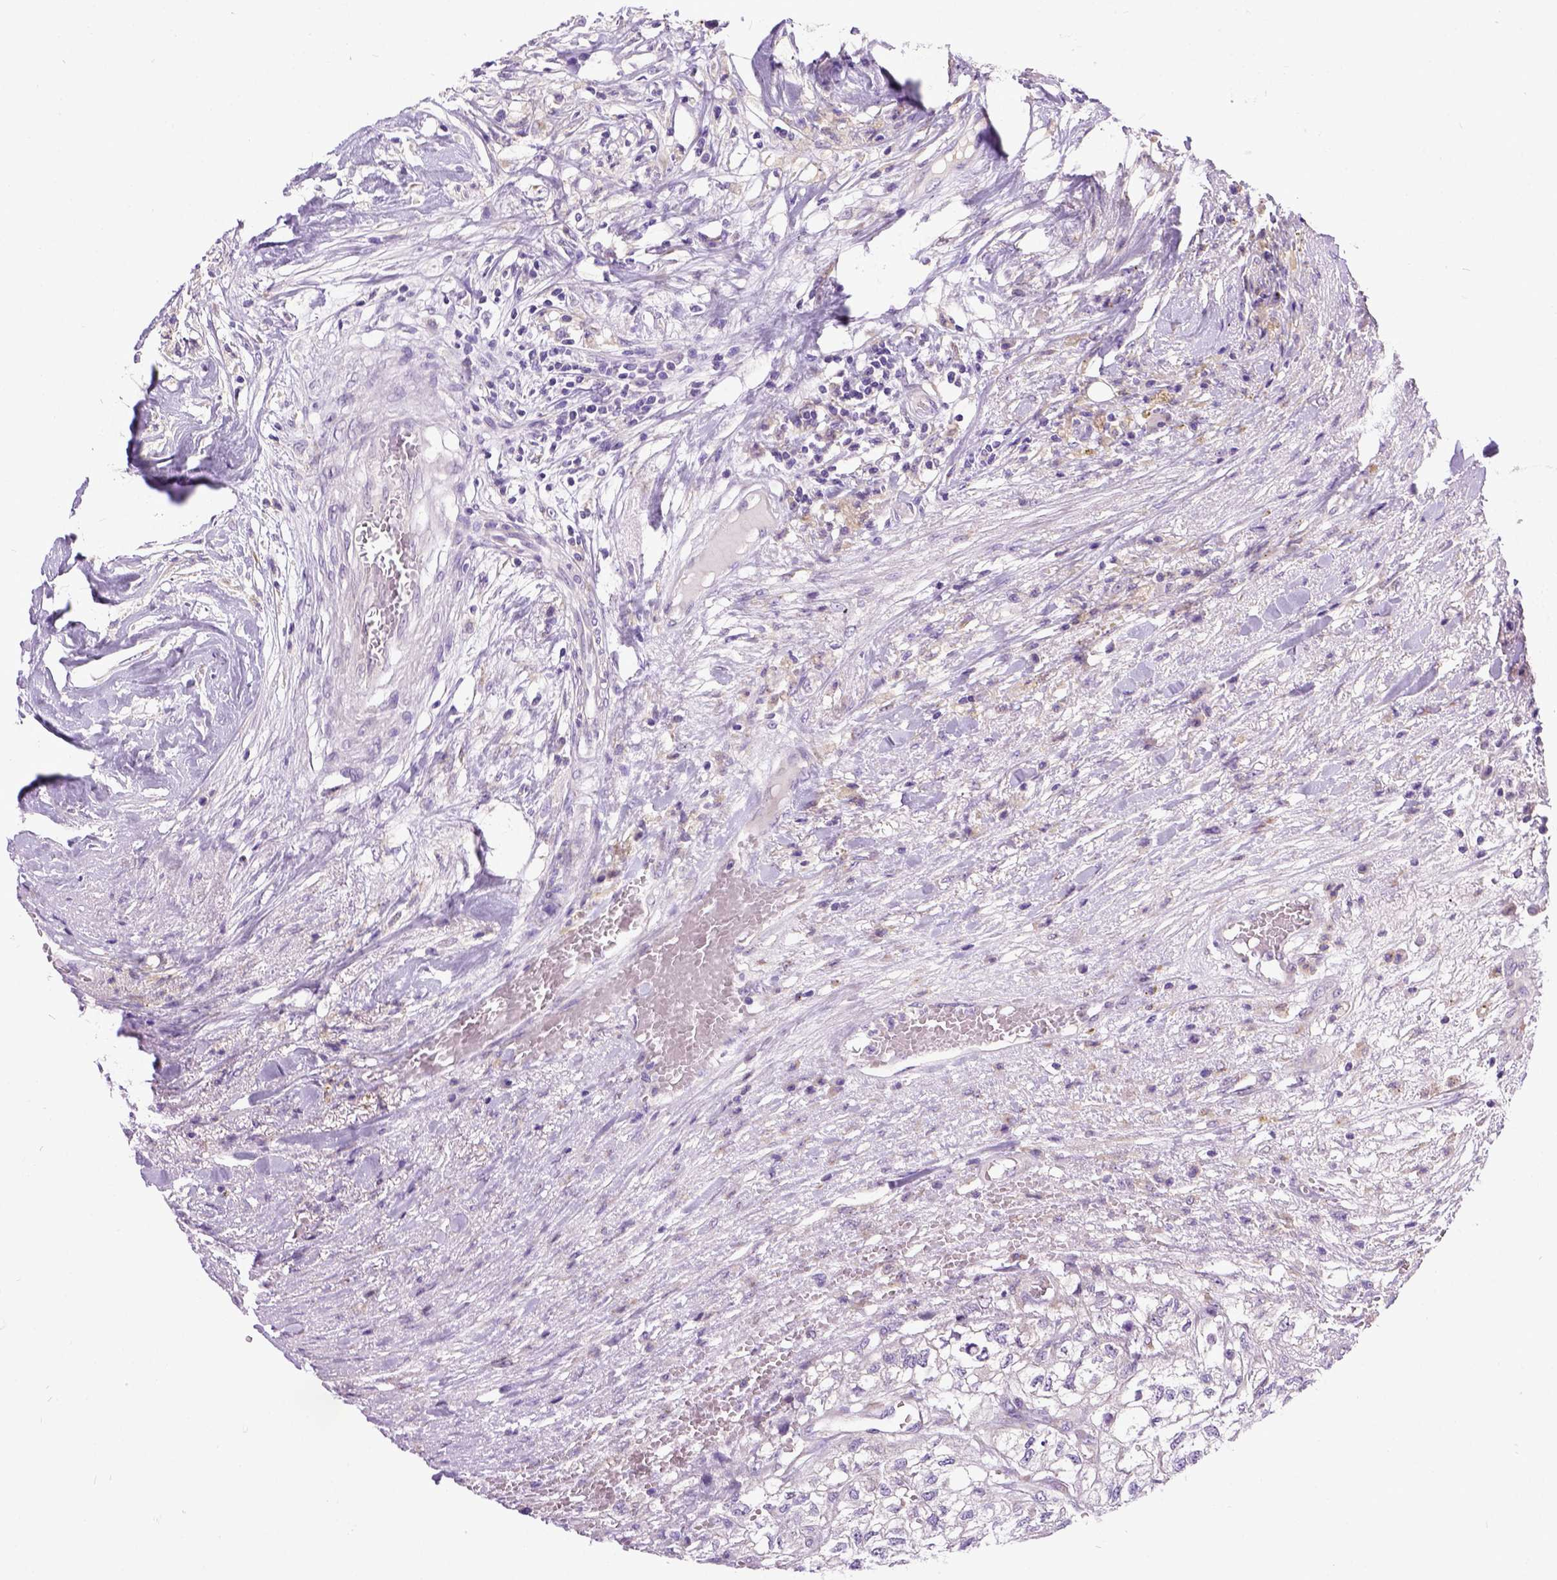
{"staining": {"intensity": "negative", "quantity": "none", "location": "none"}, "tissue": "renal cancer", "cell_type": "Tumor cells", "image_type": "cancer", "snomed": [{"axis": "morphology", "description": "Adenocarcinoma, NOS"}, {"axis": "topography", "description": "Kidney"}], "caption": "Immunohistochemistry of renal cancer (adenocarcinoma) displays no positivity in tumor cells.", "gene": "NEK5", "patient": {"sex": "male", "age": 56}}